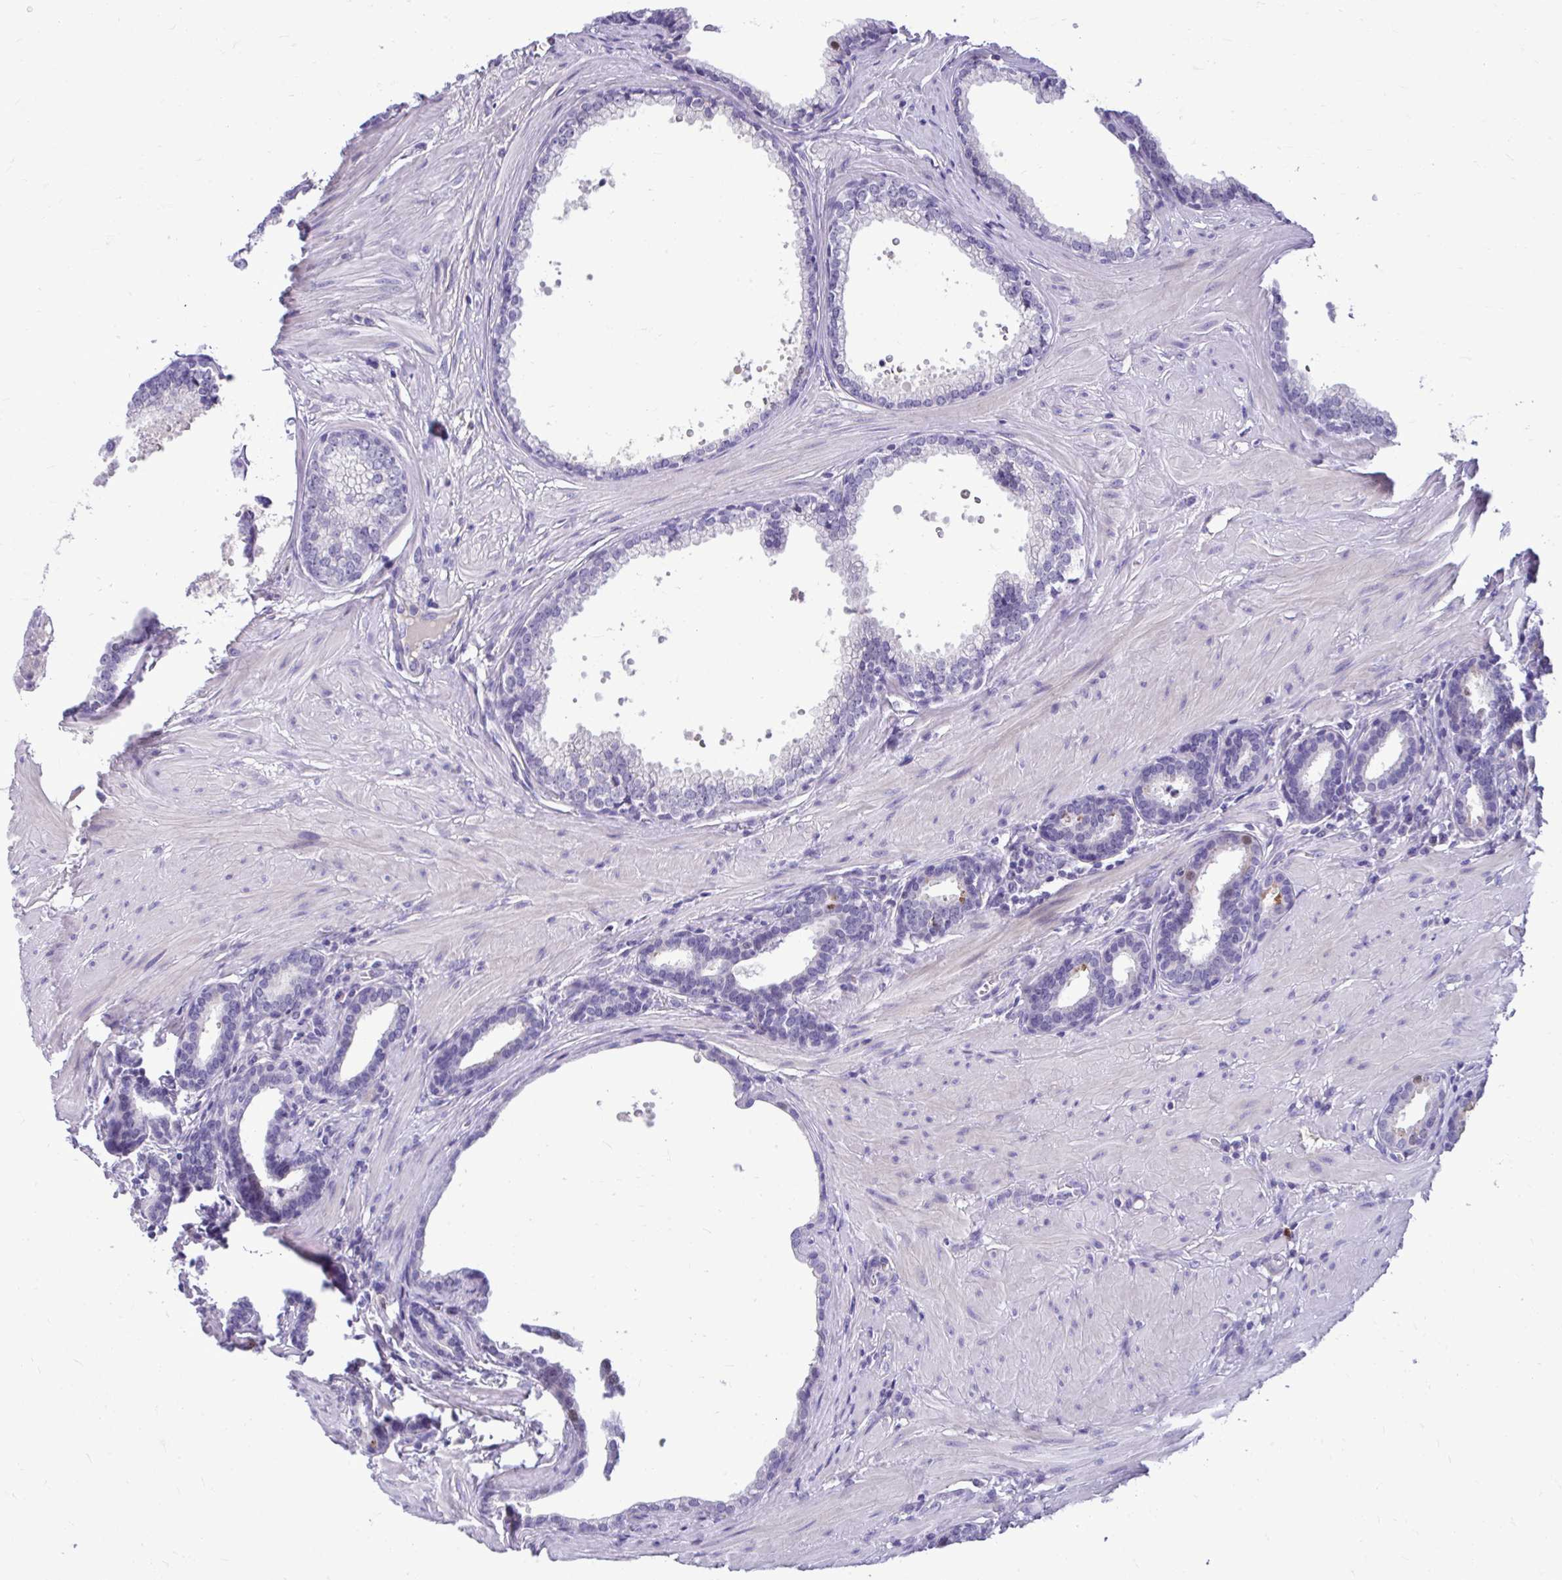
{"staining": {"intensity": "negative", "quantity": "none", "location": "none"}, "tissue": "prostate", "cell_type": "Glandular cells", "image_type": "normal", "snomed": [{"axis": "morphology", "description": "Normal tissue, NOS"}, {"axis": "topography", "description": "Prostate"}, {"axis": "topography", "description": "Peripheral nerve tissue"}], "caption": "Protein analysis of unremarkable prostate exhibits no significant staining in glandular cells. The staining is performed using DAB (3,3'-diaminobenzidine) brown chromogen with nuclei counter-stained in using hematoxylin.", "gene": "CDC20", "patient": {"sex": "male", "age": 55}}